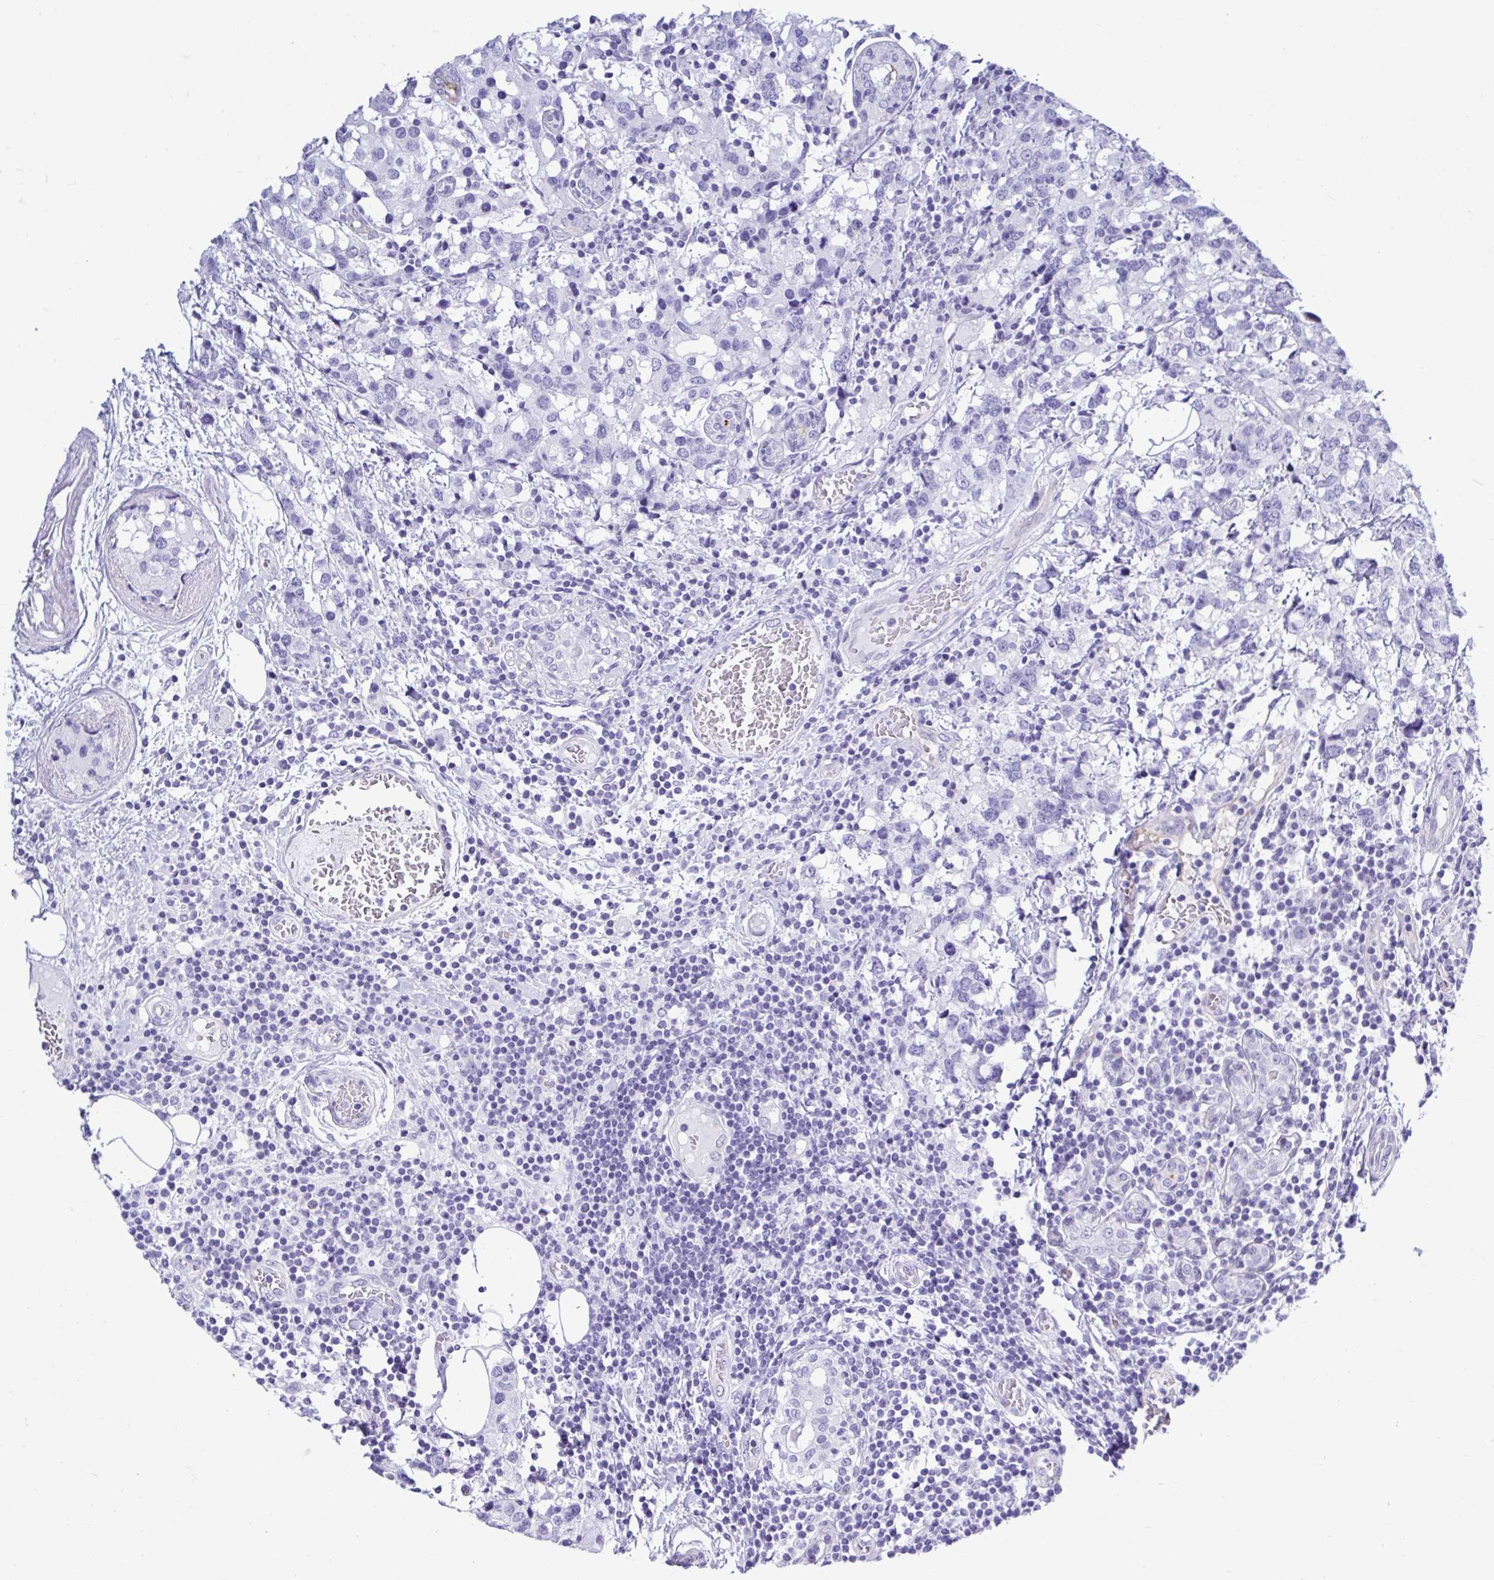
{"staining": {"intensity": "negative", "quantity": "none", "location": "none"}, "tissue": "breast cancer", "cell_type": "Tumor cells", "image_type": "cancer", "snomed": [{"axis": "morphology", "description": "Lobular carcinoma"}, {"axis": "topography", "description": "Breast"}], "caption": "IHC micrograph of breast cancer (lobular carcinoma) stained for a protein (brown), which exhibits no positivity in tumor cells.", "gene": "ABCG2", "patient": {"sex": "female", "age": 59}}